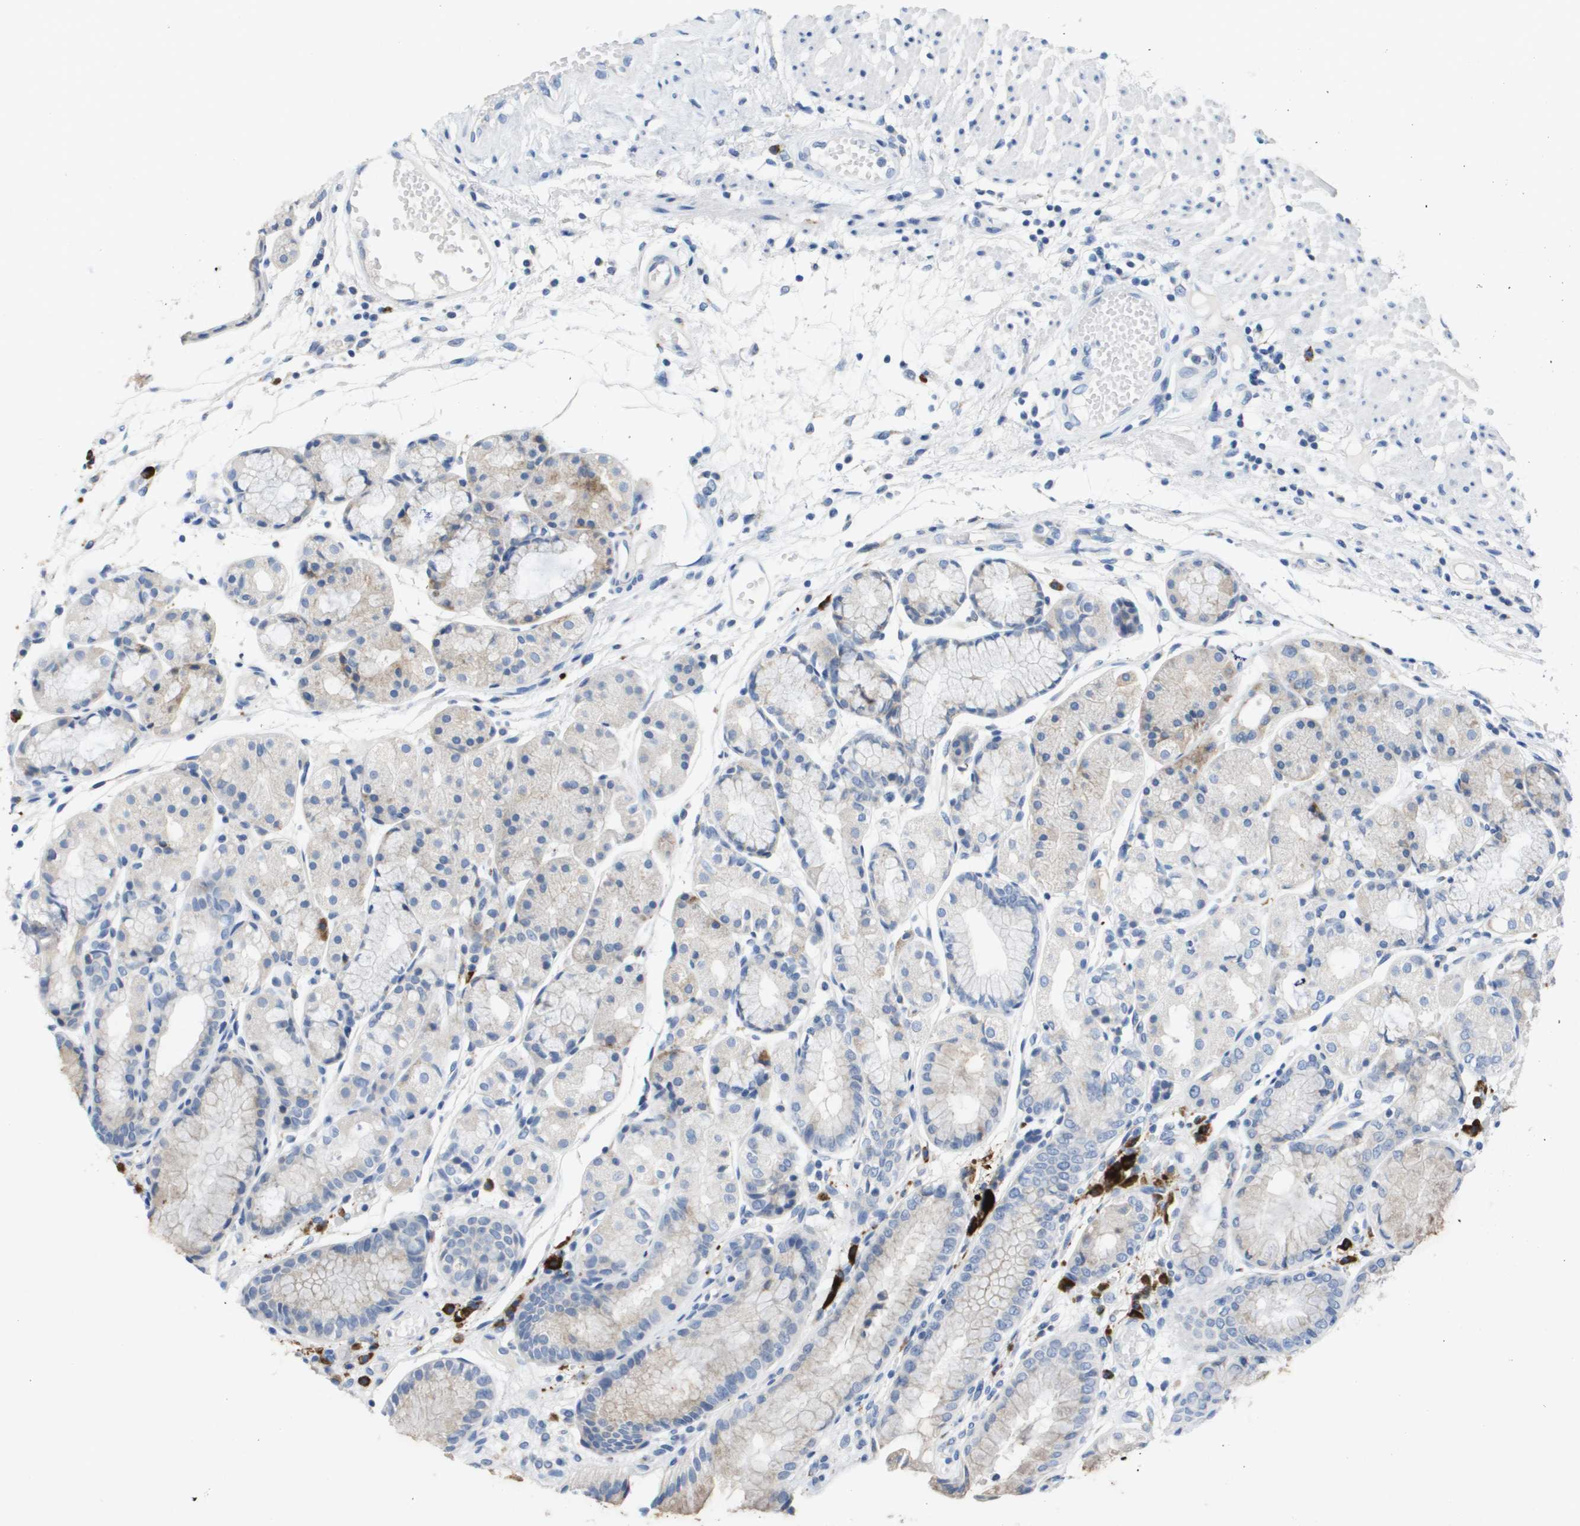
{"staining": {"intensity": "weak", "quantity": "<25%", "location": "cytoplasmic/membranous"}, "tissue": "stomach", "cell_type": "Glandular cells", "image_type": "normal", "snomed": [{"axis": "morphology", "description": "Normal tissue, NOS"}, {"axis": "topography", "description": "Stomach, upper"}], "caption": "This is an immunohistochemistry image of unremarkable human stomach. There is no expression in glandular cells.", "gene": "CD3G", "patient": {"sex": "male", "age": 72}}